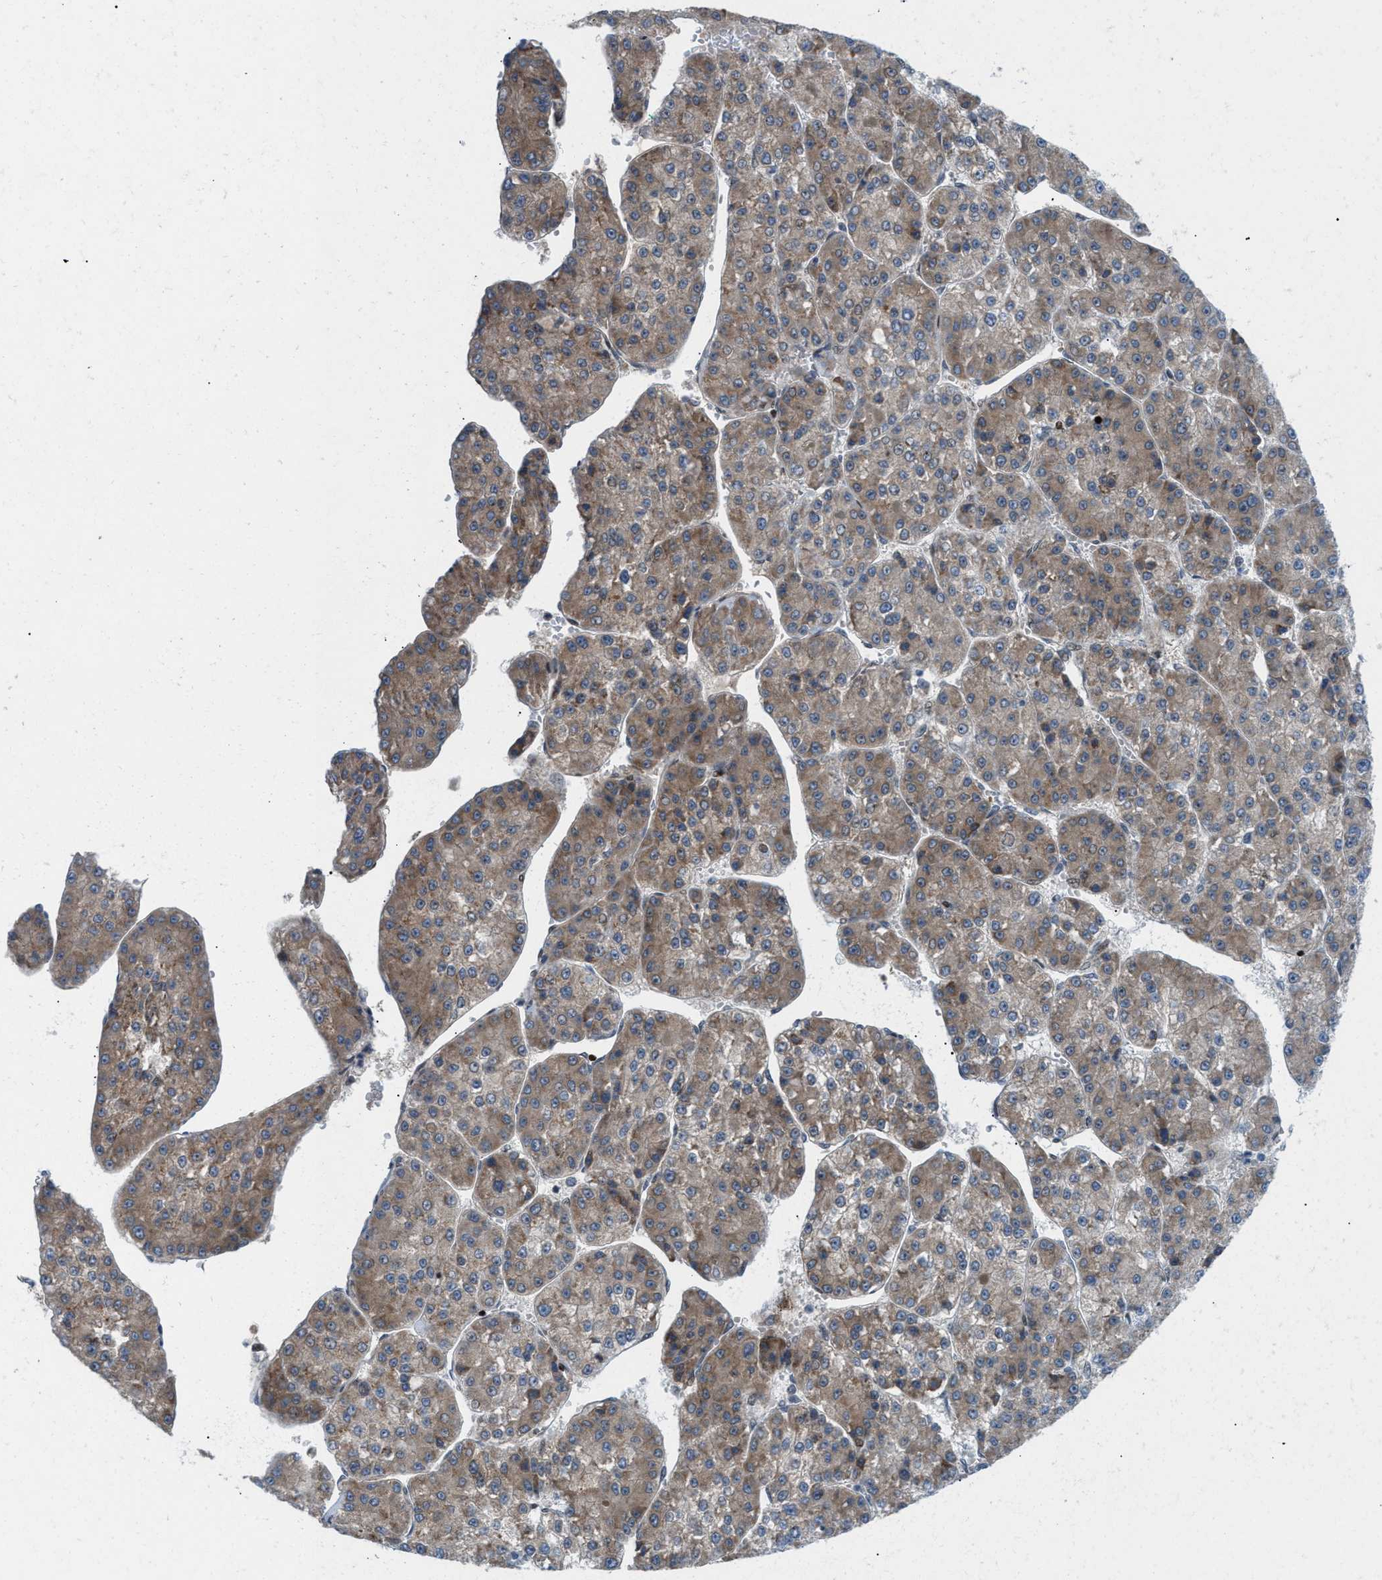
{"staining": {"intensity": "moderate", "quantity": ">75%", "location": "cytoplasmic/membranous"}, "tissue": "liver cancer", "cell_type": "Tumor cells", "image_type": "cancer", "snomed": [{"axis": "morphology", "description": "Carcinoma, Hepatocellular, NOS"}, {"axis": "topography", "description": "Liver"}], "caption": "This is an image of IHC staining of liver cancer (hepatocellular carcinoma), which shows moderate positivity in the cytoplasmic/membranous of tumor cells.", "gene": "ZNF276", "patient": {"sex": "female", "age": 73}}